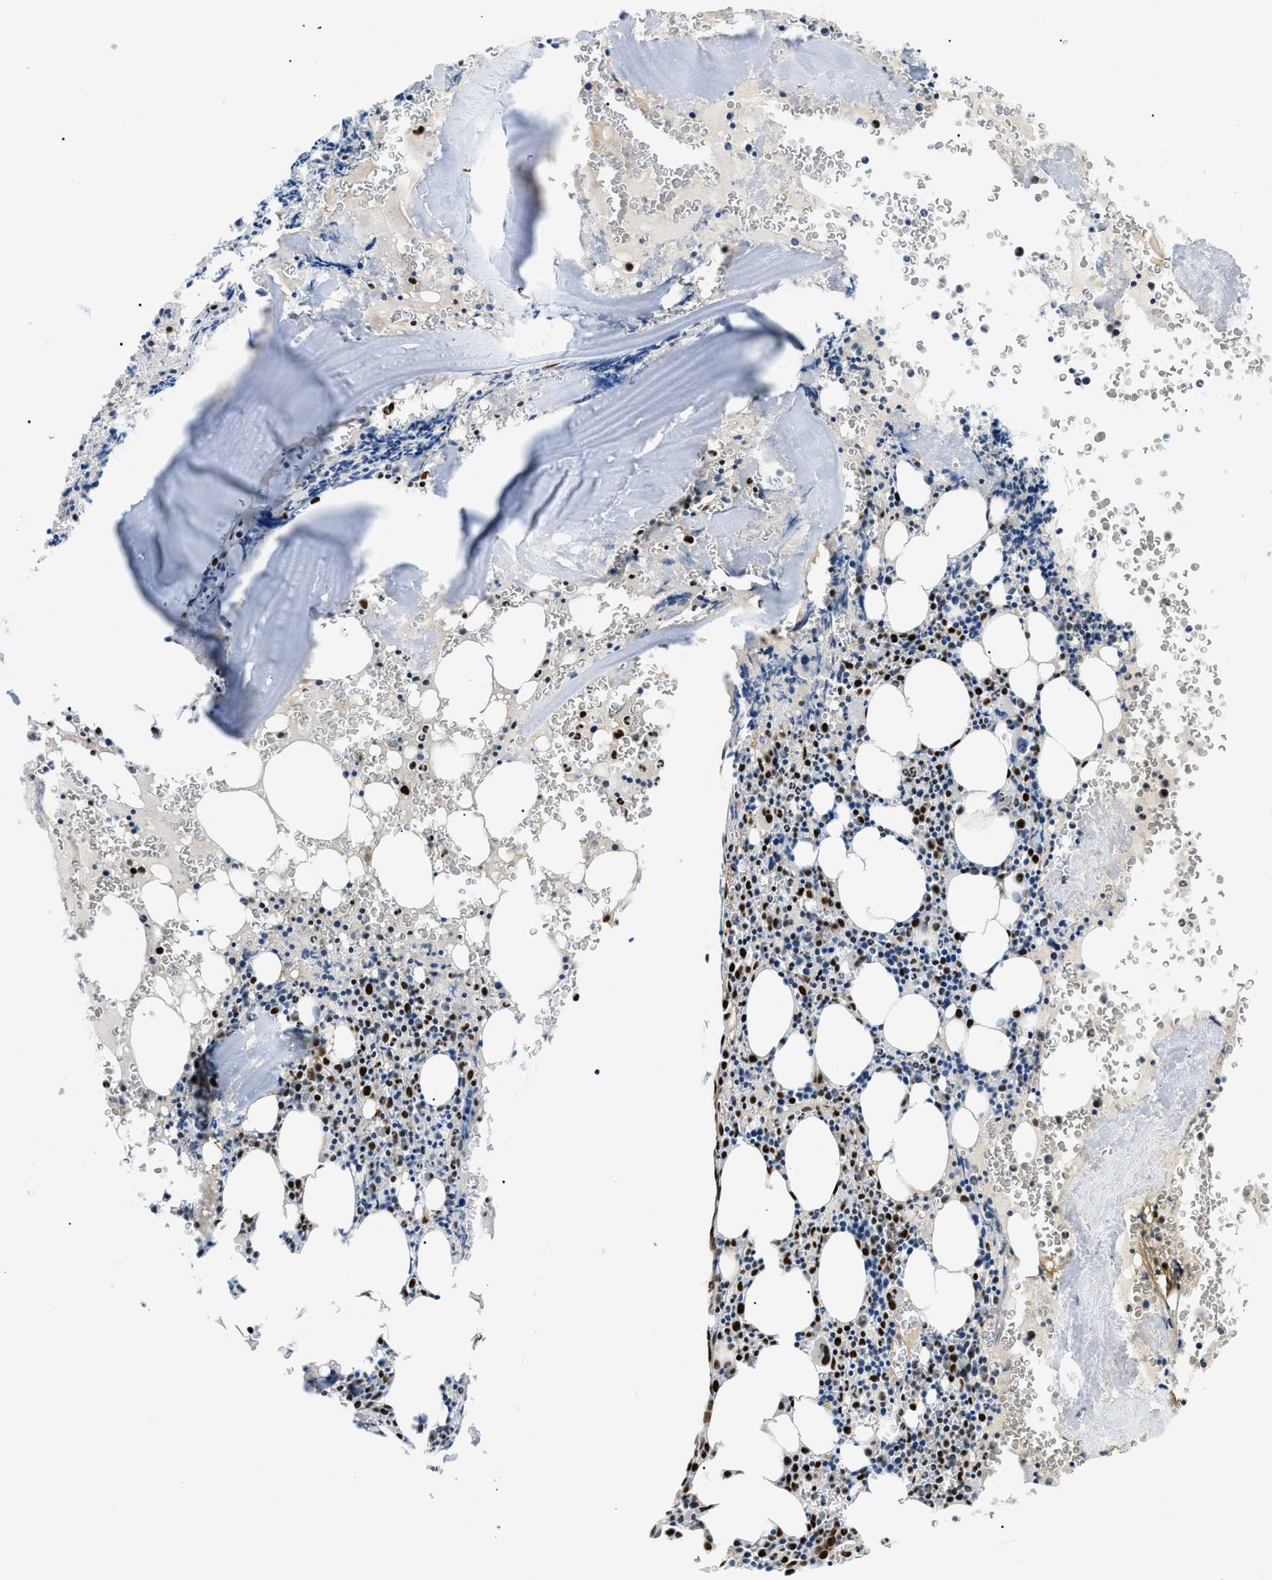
{"staining": {"intensity": "strong", "quantity": "25%-75%", "location": "nuclear"}, "tissue": "bone marrow", "cell_type": "Hematopoietic cells", "image_type": "normal", "snomed": [{"axis": "morphology", "description": "Normal tissue, NOS"}, {"axis": "morphology", "description": "Inflammation, NOS"}, {"axis": "topography", "description": "Bone marrow"}], "caption": "DAB immunohistochemical staining of normal bone marrow displays strong nuclear protein positivity in about 25%-75% of hematopoietic cells.", "gene": "CWC25", "patient": {"sex": "male", "age": 37}}